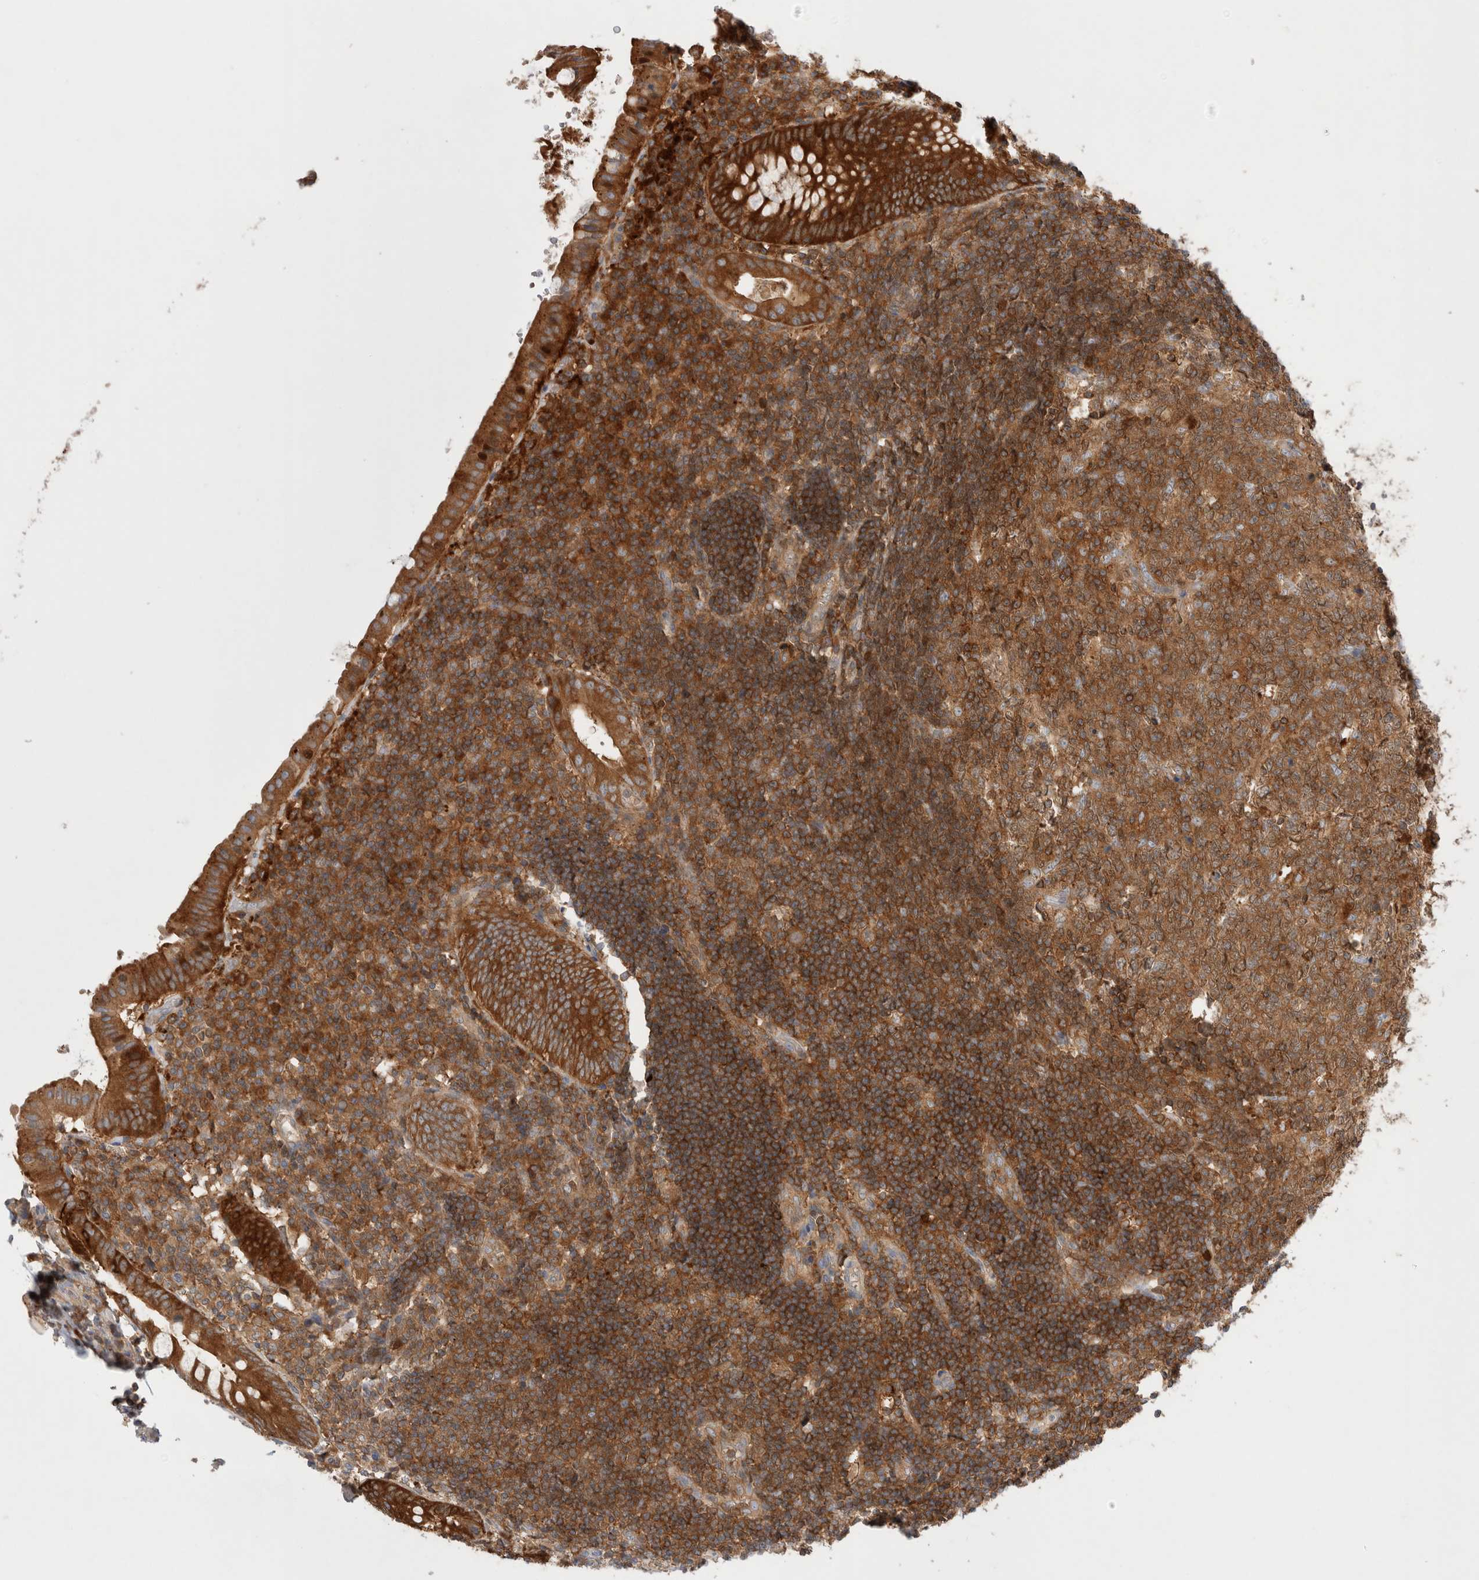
{"staining": {"intensity": "strong", "quantity": ">75%", "location": "cytoplasmic/membranous"}, "tissue": "appendix", "cell_type": "Glandular cells", "image_type": "normal", "snomed": [{"axis": "morphology", "description": "Normal tissue, NOS"}, {"axis": "topography", "description": "Appendix"}], "caption": "Protein staining of normal appendix shows strong cytoplasmic/membranous positivity in approximately >75% of glandular cells.", "gene": "KLHL14", "patient": {"sex": "female", "age": 54}}